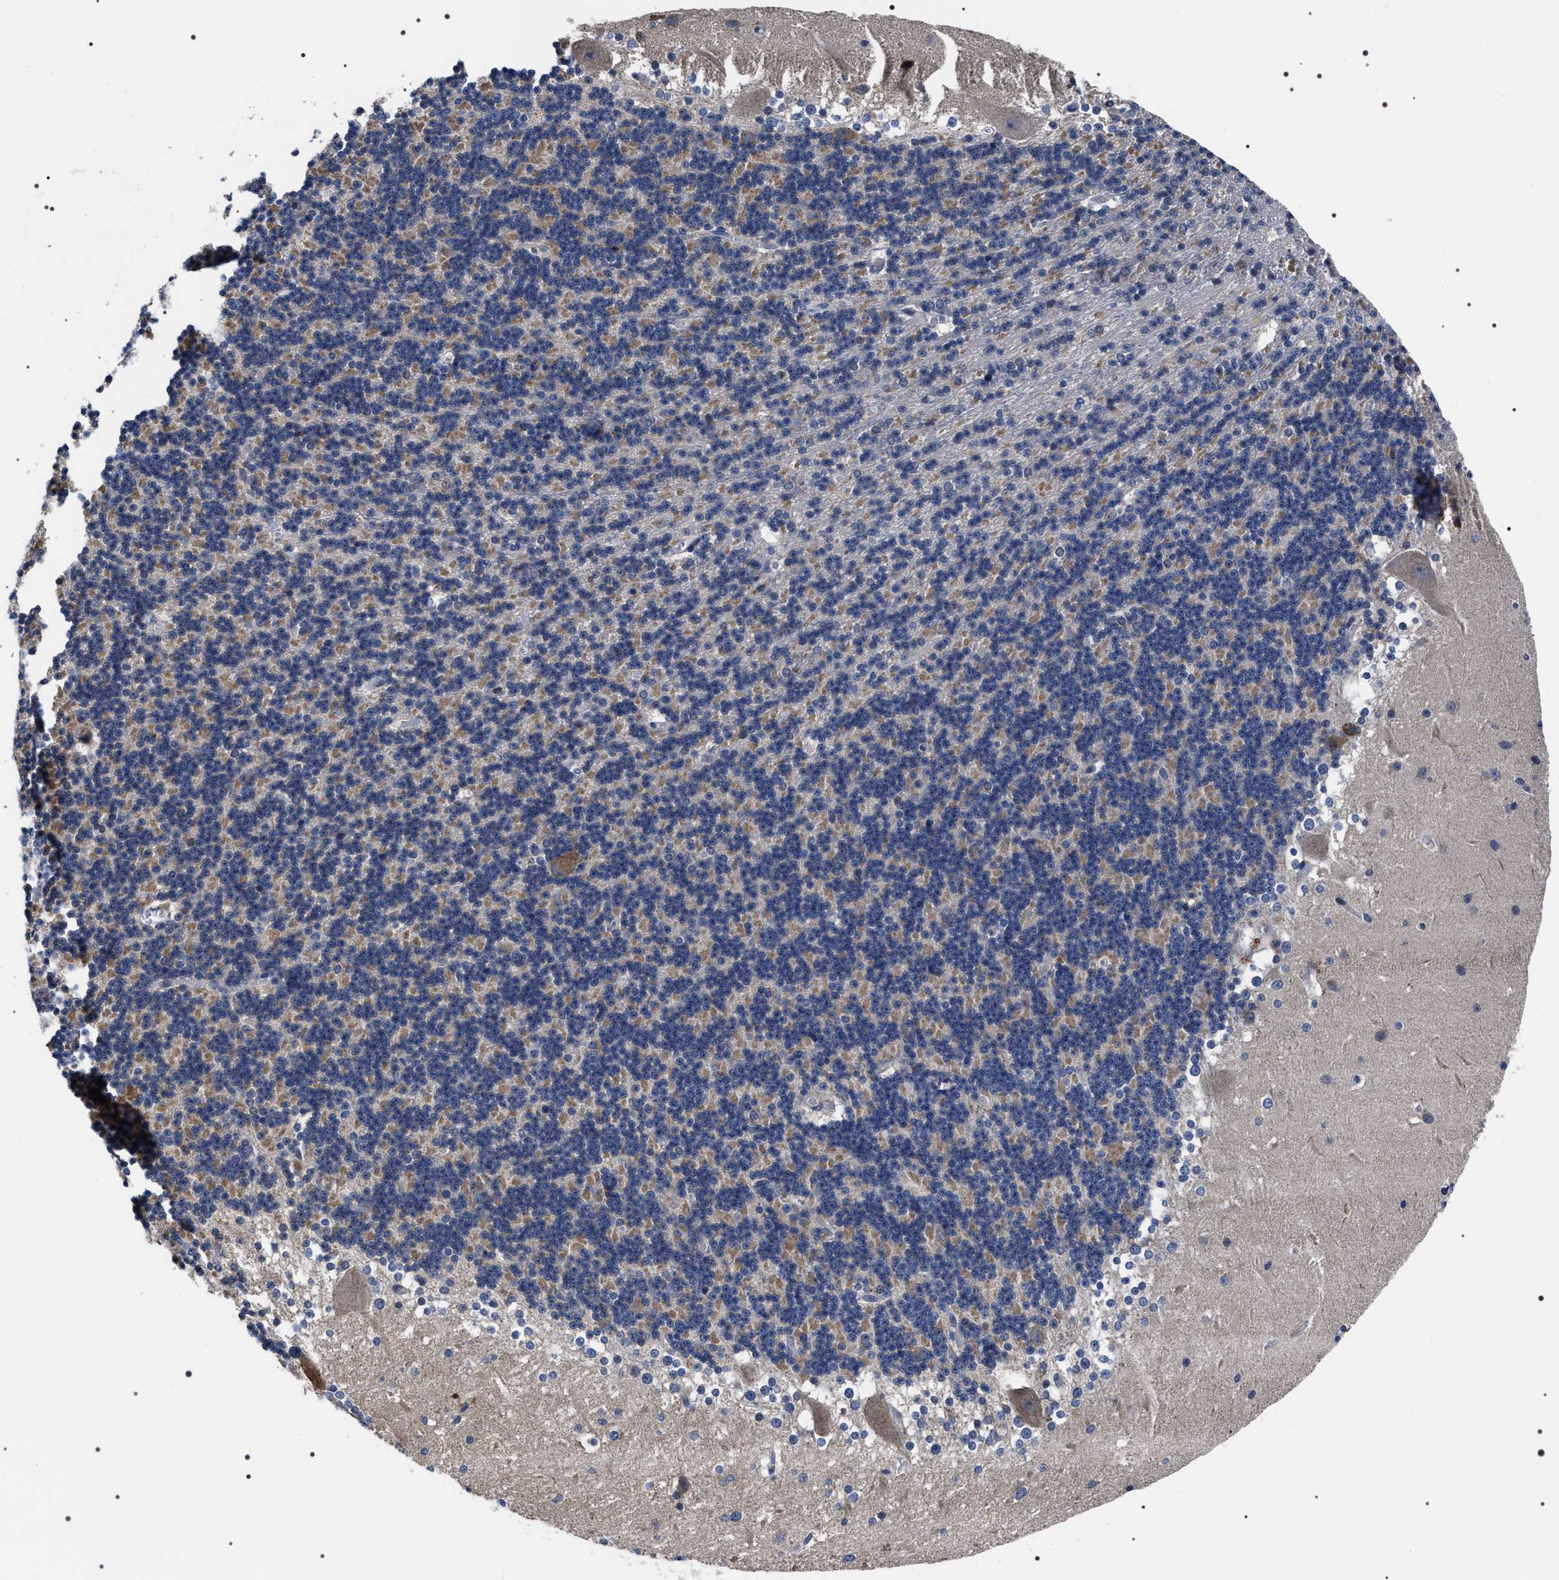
{"staining": {"intensity": "weak", "quantity": "25%-75%", "location": "cytoplasmic/membranous"}, "tissue": "cerebellum", "cell_type": "Cells in granular layer", "image_type": "normal", "snomed": [{"axis": "morphology", "description": "Normal tissue, NOS"}, {"axis": "topography", "description": "Cerebellum"}], "caption": "Protein analysis of benign cerebellum shows weak cytoplasmic/membranous positivity in approximately 25%-75% of cells in granular layer.", "gene": "MIS18A", "patient": {"sex": "female", "age": 19}}